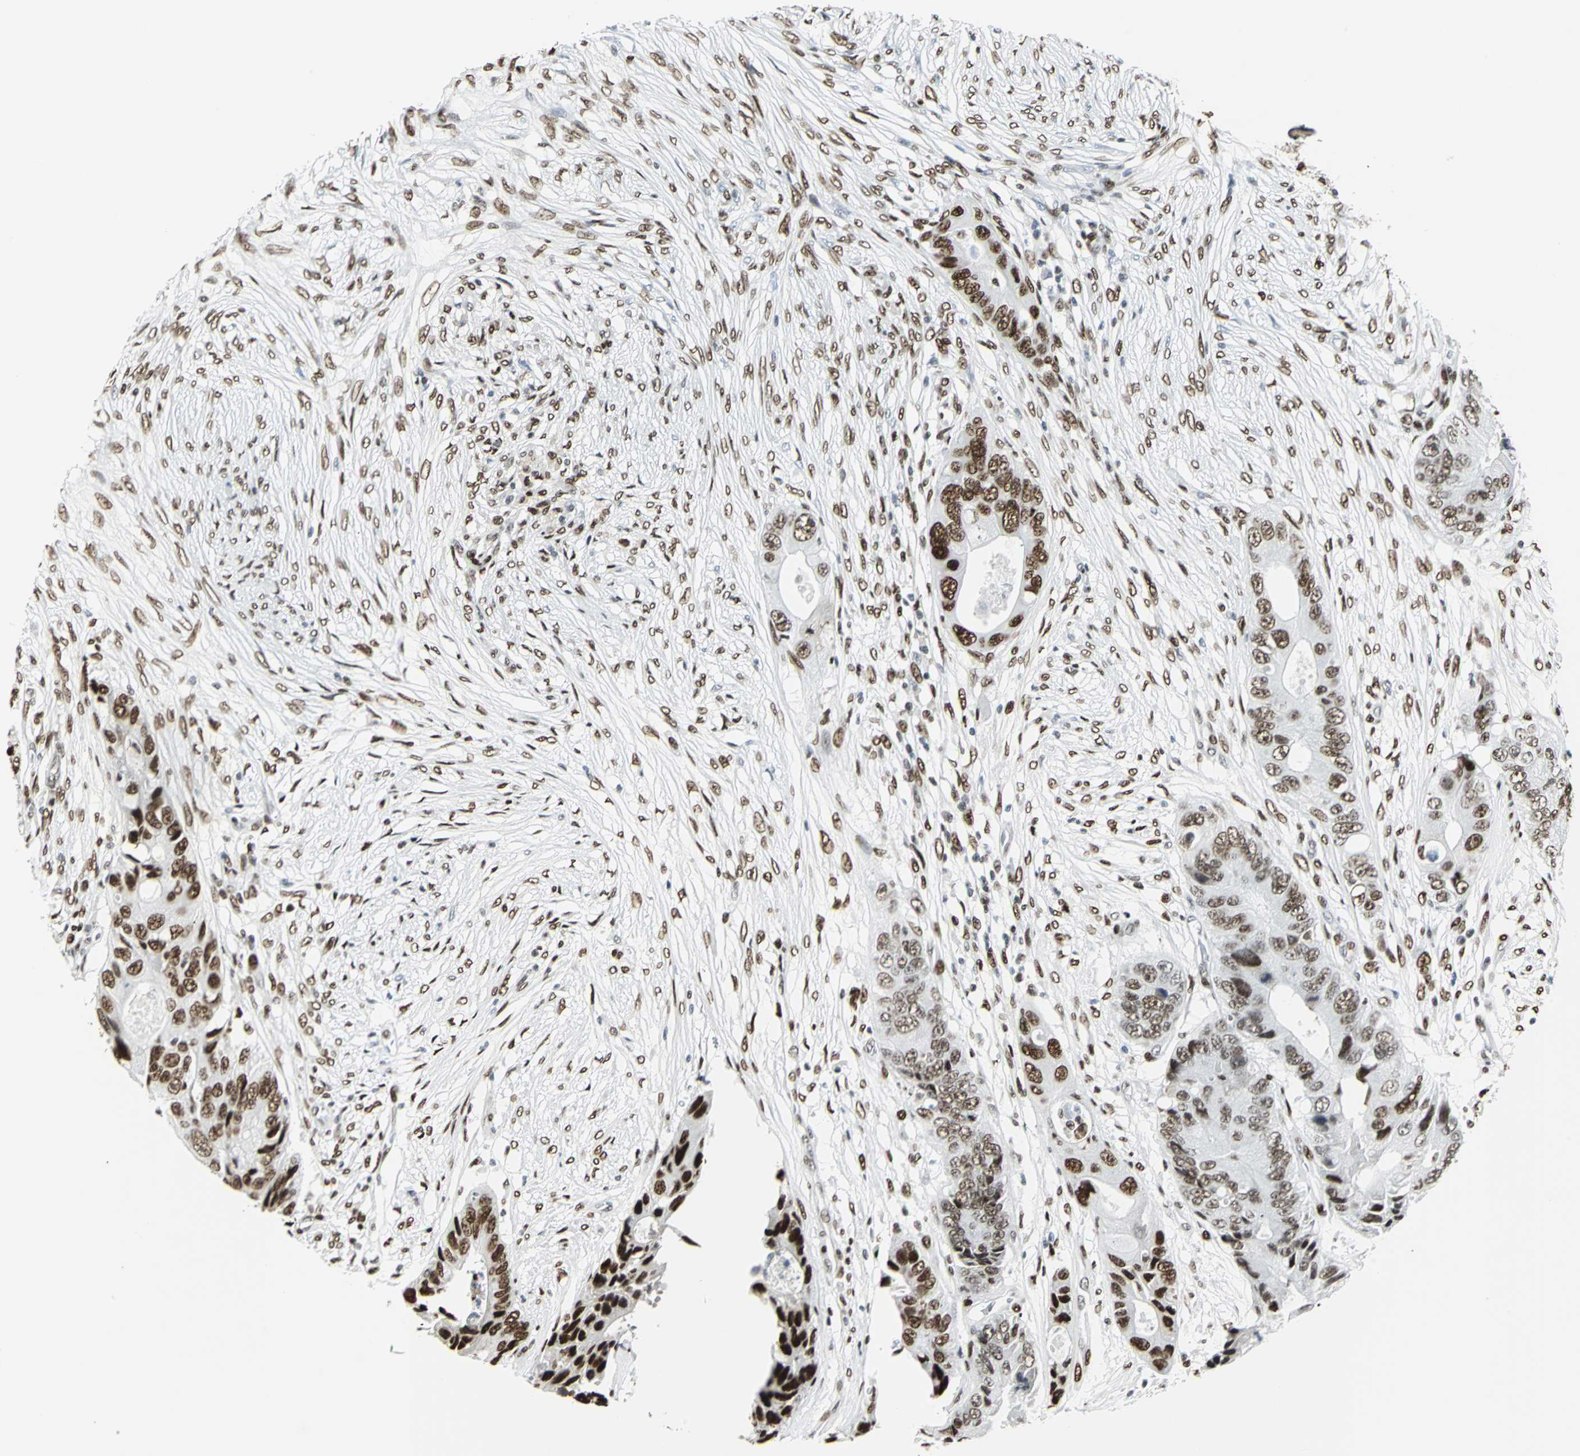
{"staining": {"intensity": "strong", "quantity": ">75%", "location": "nuclear"}, "tissue": "colorectal cancer", "cell_type": "Tumor cells", "image_type": "cancer", "snomed": [{"axis": "morphology", "description": "Adenocarcinoma, NOS"}, {"axis": "topography", "description": "Colon"}], "caption": "The immunohistochemical stain labels strong nuclear expression in tumor cells of adenocarcinoma (colorectal) tissue.", "gene": "HDAC2", "patient": {"sex": "male", "age": 71}}